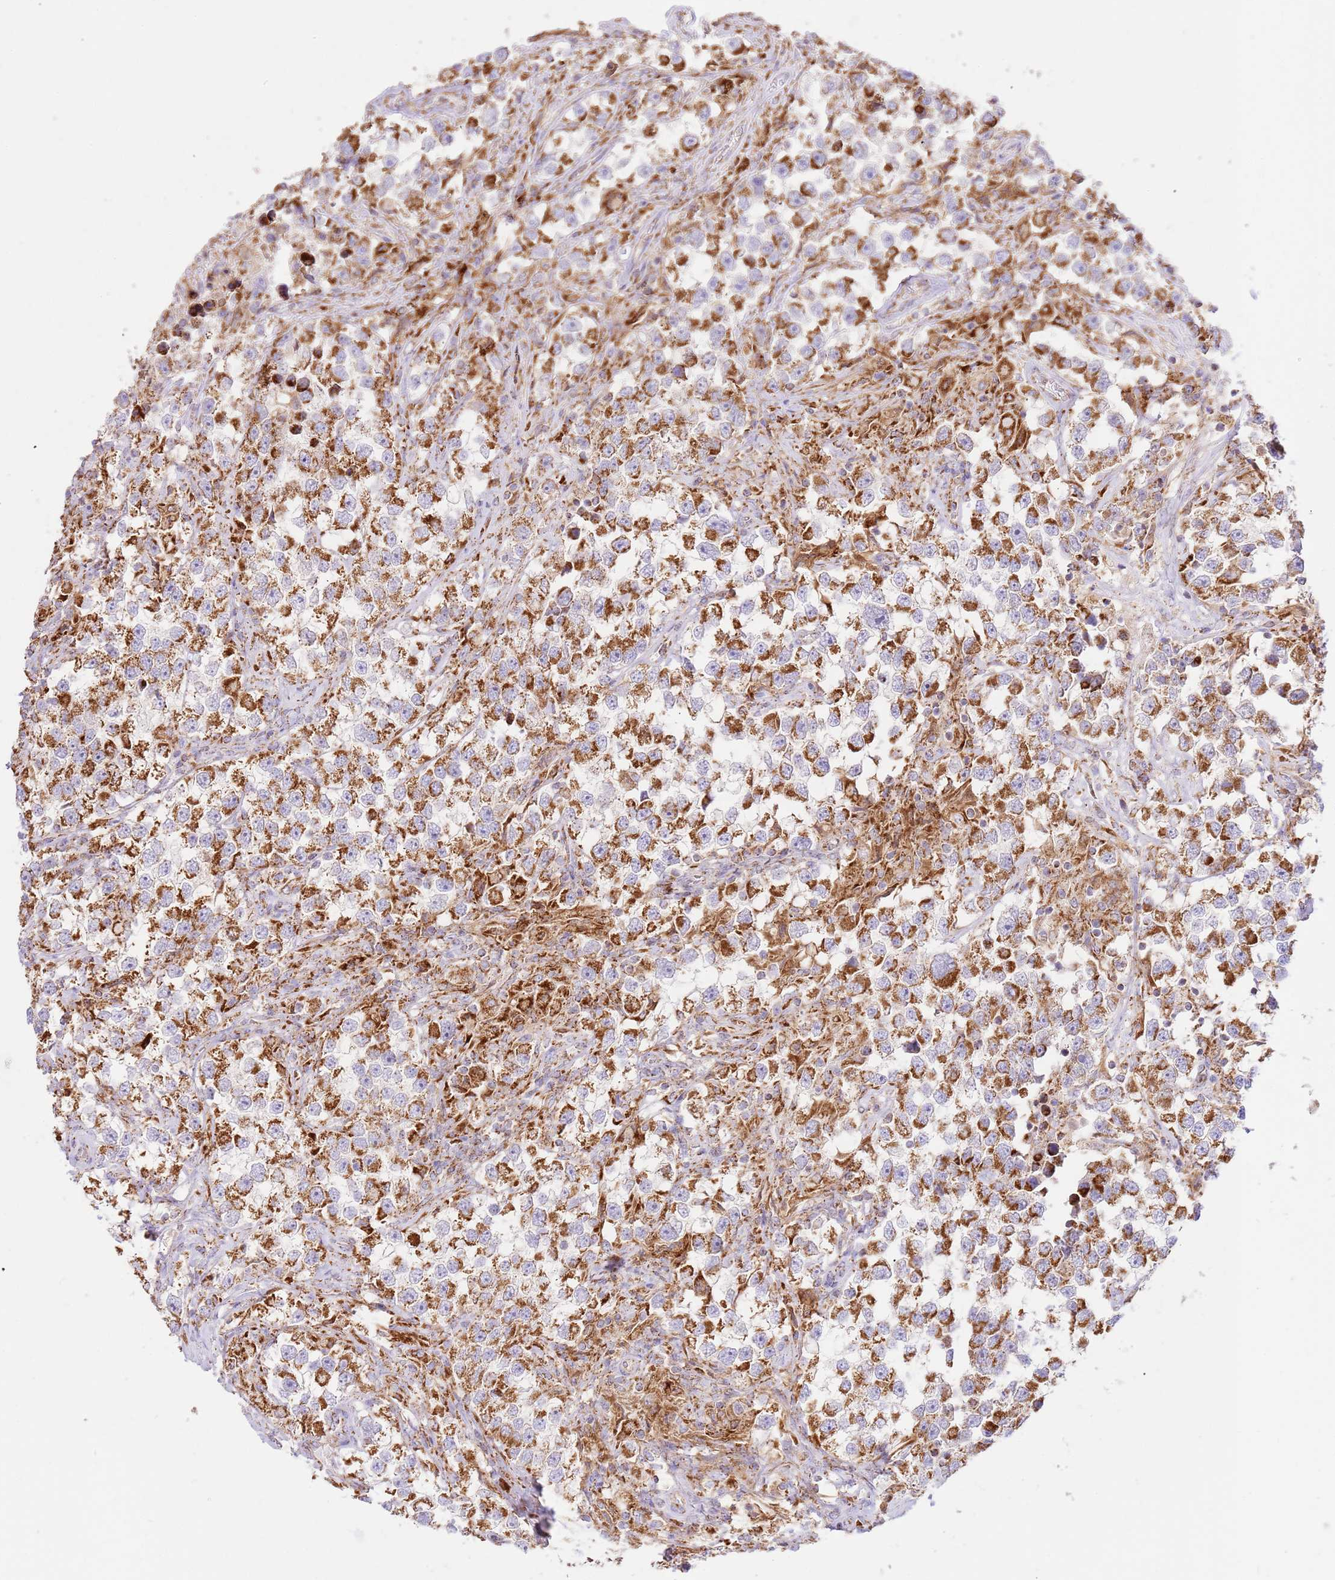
{"staining": {"intensity": "strong", "quantity": ">75%", "location": "cytoplasmic/membranous"}, "tissue": "testis cancer", "cell_type": "Tumor cells", "image_type": "cancer", "snomed": [{"axis": "morphology", "description": "Seminoma, NOS"}, {"axis": "topography", "description": "Testis"}], "caption": "Testis cancer (seminoma) tissue exhibits strong cytoplasmic/membranous staining in approximately >75% of tumor cells", "gene": "ZBTB39", "patient": {"sex": "male", "age": 46}}